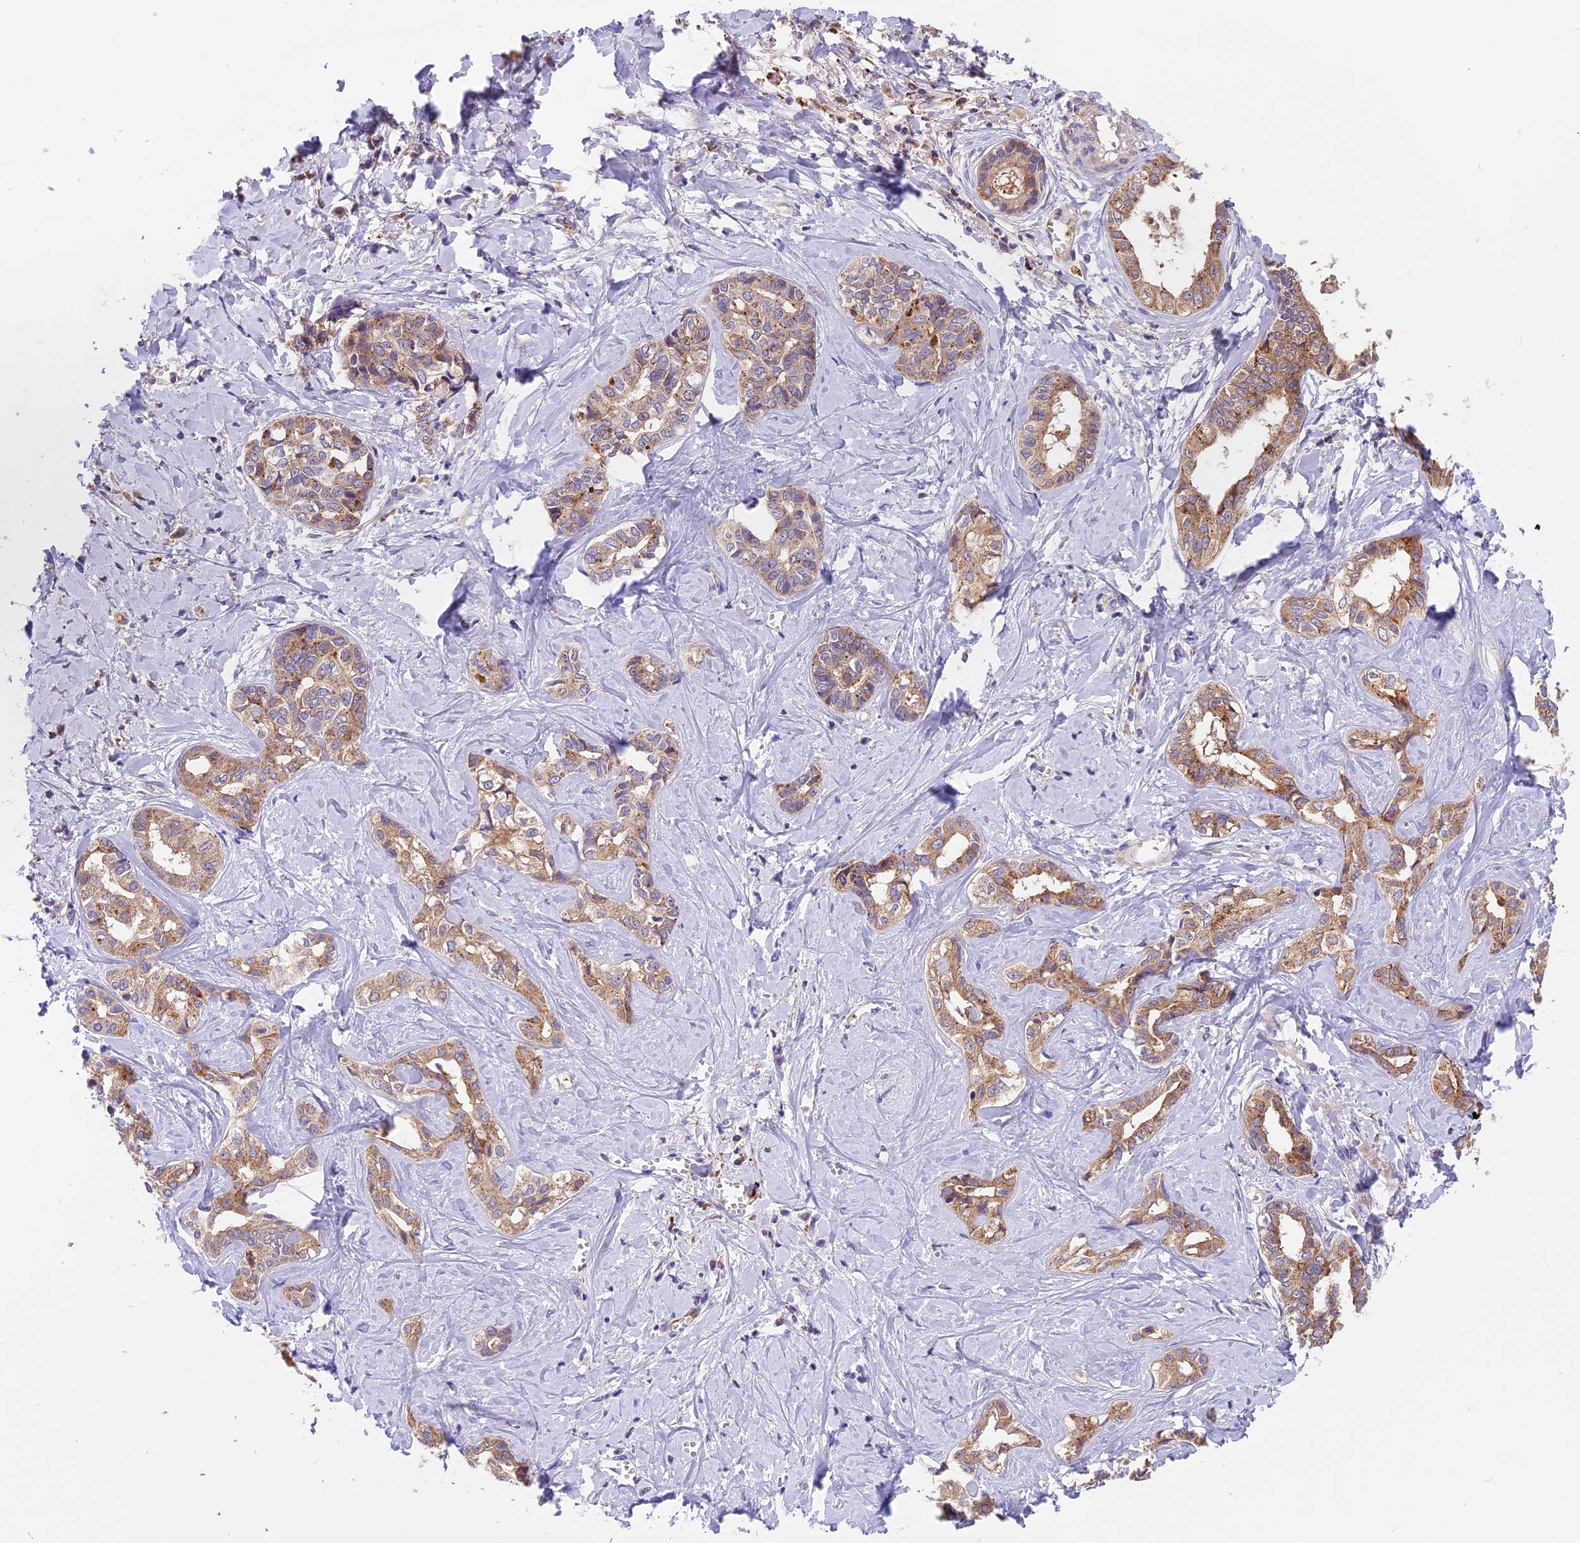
{"staining": {"intensity": "moderate", "quantity": ">75%", "location": "cytoplasmic/membranous"}, "tissue": "liver cancer", "cell_type": "Tumor cells", "image_type": "cancer", "snomed": [{"axis": "morphology", "description": "Cholangiocarcinoma"}, {"axis": "topography", "description": "Liver"}], "caption": "This is an image of immunohistochemistry staining of liver cancer (cholangiocarcinoma), which shows moderate positivity in the cytoplasmic/membranous of tumor cells.", "gene": "COPE", "patient": {"sex": "female", "age": 77}}